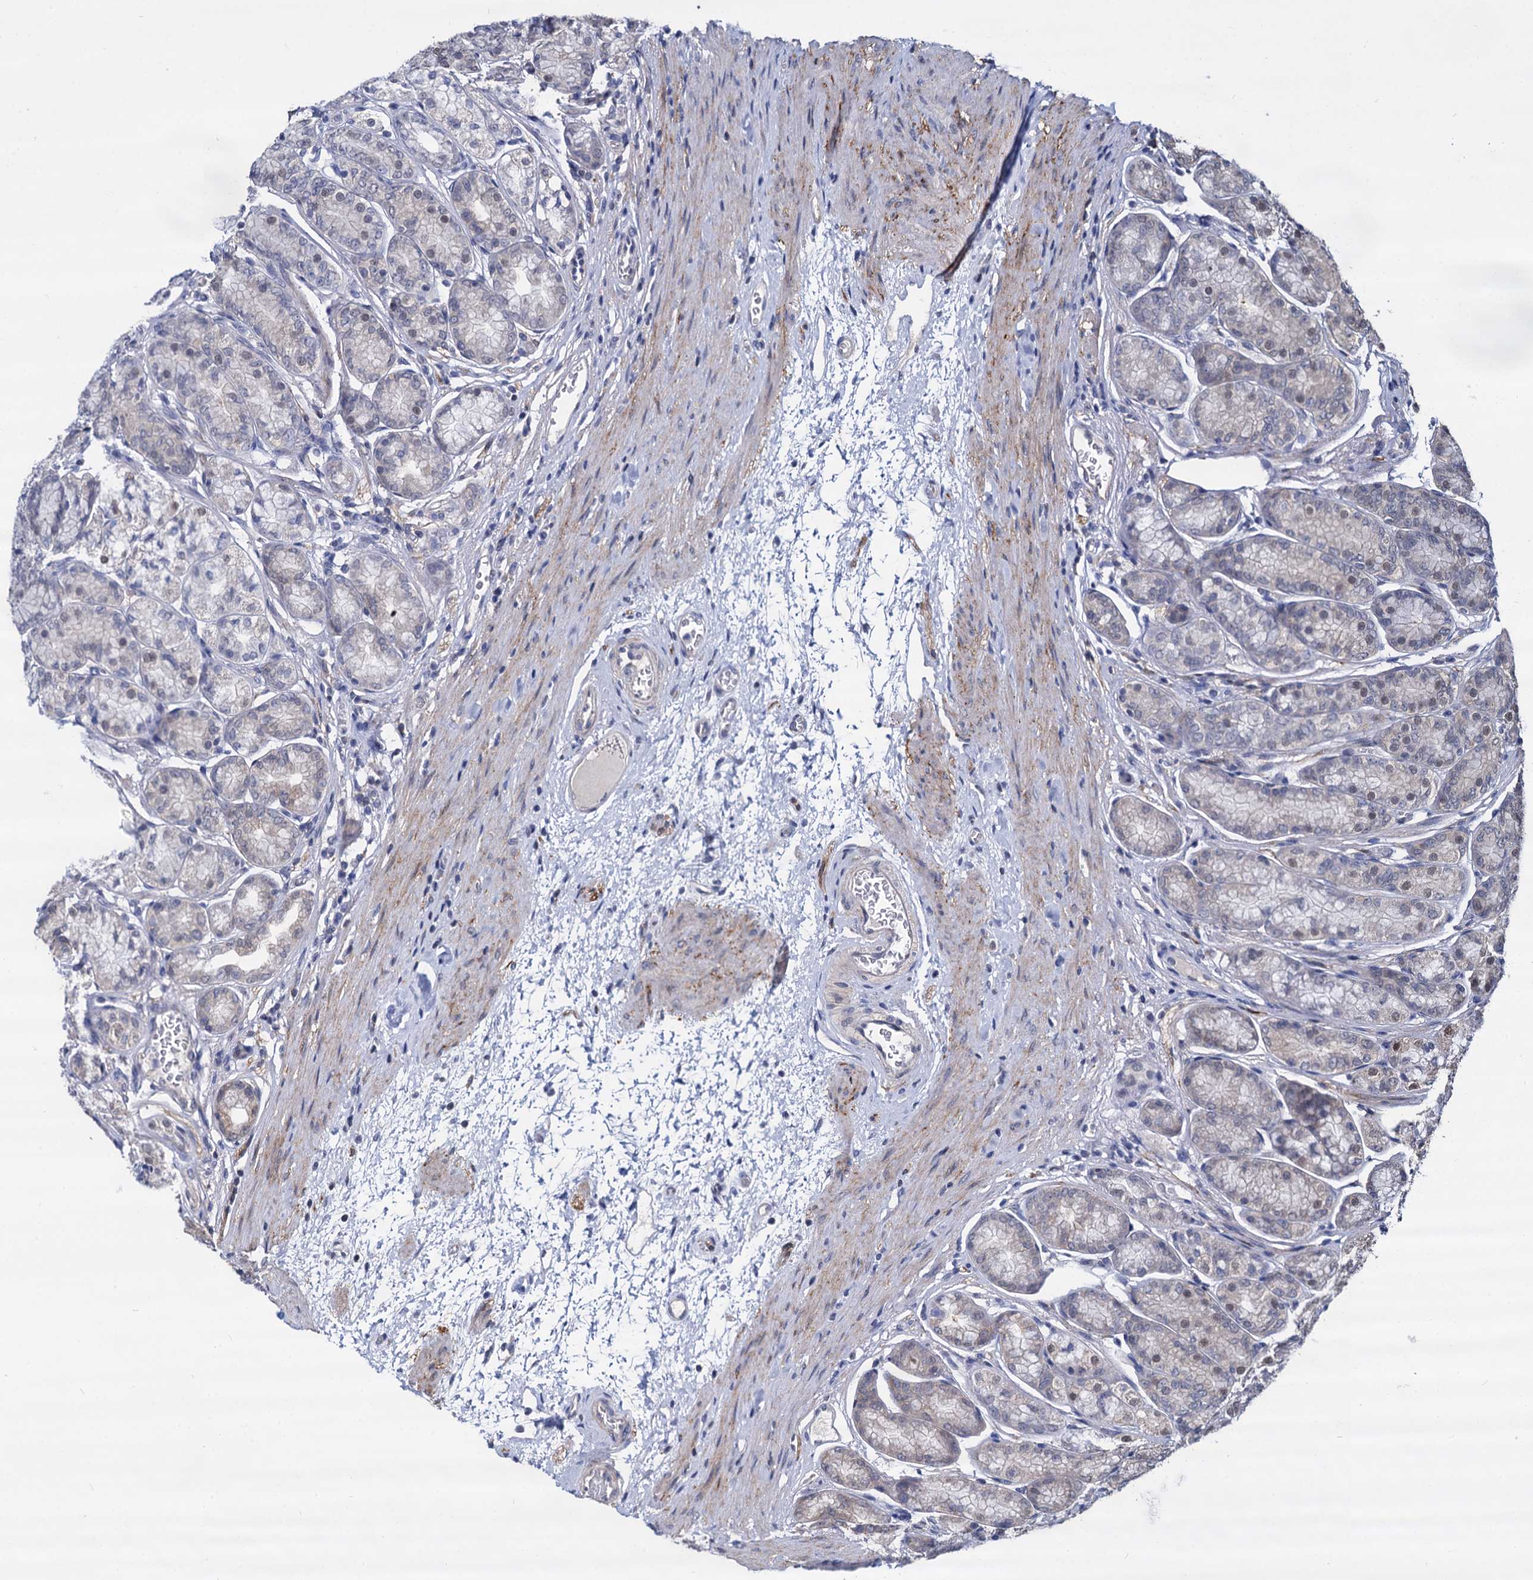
{"staining": {"intensity": "weak", "quantity": "25%-75%", "location": "nuclear"}, "tissue": "stomach", "cell_type": "Glandular cells", "image_type": "normal", "snomed": [{"axis": "morphology", "description": "Normal tissue, NOS"}, {"axis": "morphology", "description": "Adenocarcinoma, NOS"}, {"axis": "morphology", "description": "Adenocarcinoma, High grade"}, {"axis": "topography", "description": "Stomach, upper"}, {"axis": "topography", "description": "Stomach"}], "caption": "Protein staining of normal stomach exhibits weak nuclear staining in about 25%-75% of glandular cells.", "gene": "PSMD4", "patient": {"sex": "female", "age": 65}}